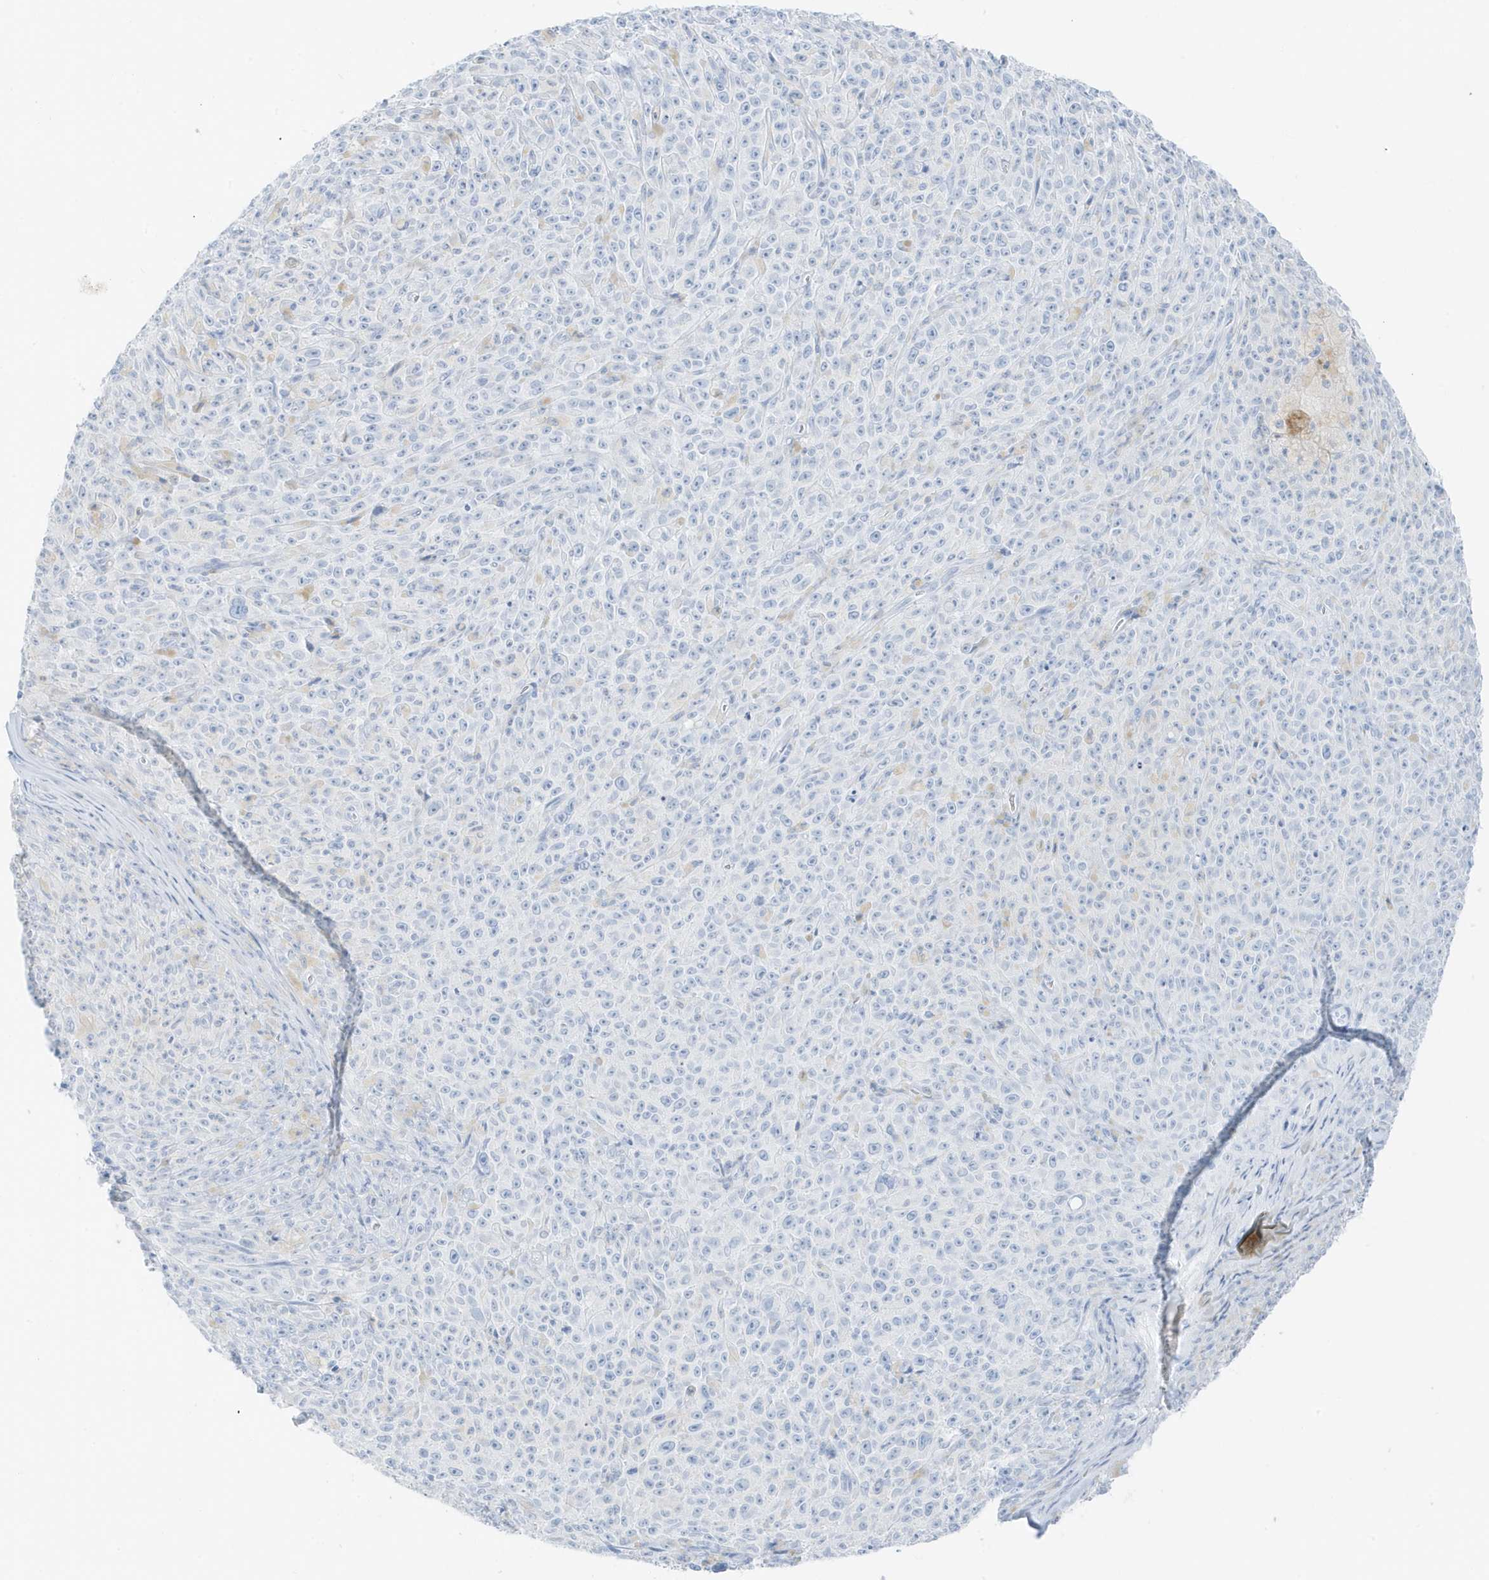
{"staining": {"intensity": "negative", "quantity": "none", "location": "none"}, "tissue": "melanoma", "cell_type": "Tumor cells", "image_type": "cancer", "snomed": [{"axis": "morphology", "description": "Malignant melanoma, NOS"}, {"axis": "topography", "description": "Skin"}], "caption": "Immunohistochemistry (IHC) image of human malignant melanoma stained for a protein (brown), which reveals no staining in tumor cells.", "gene": "SLC22A13", "patient": {"sex": "female", "age": 82}}